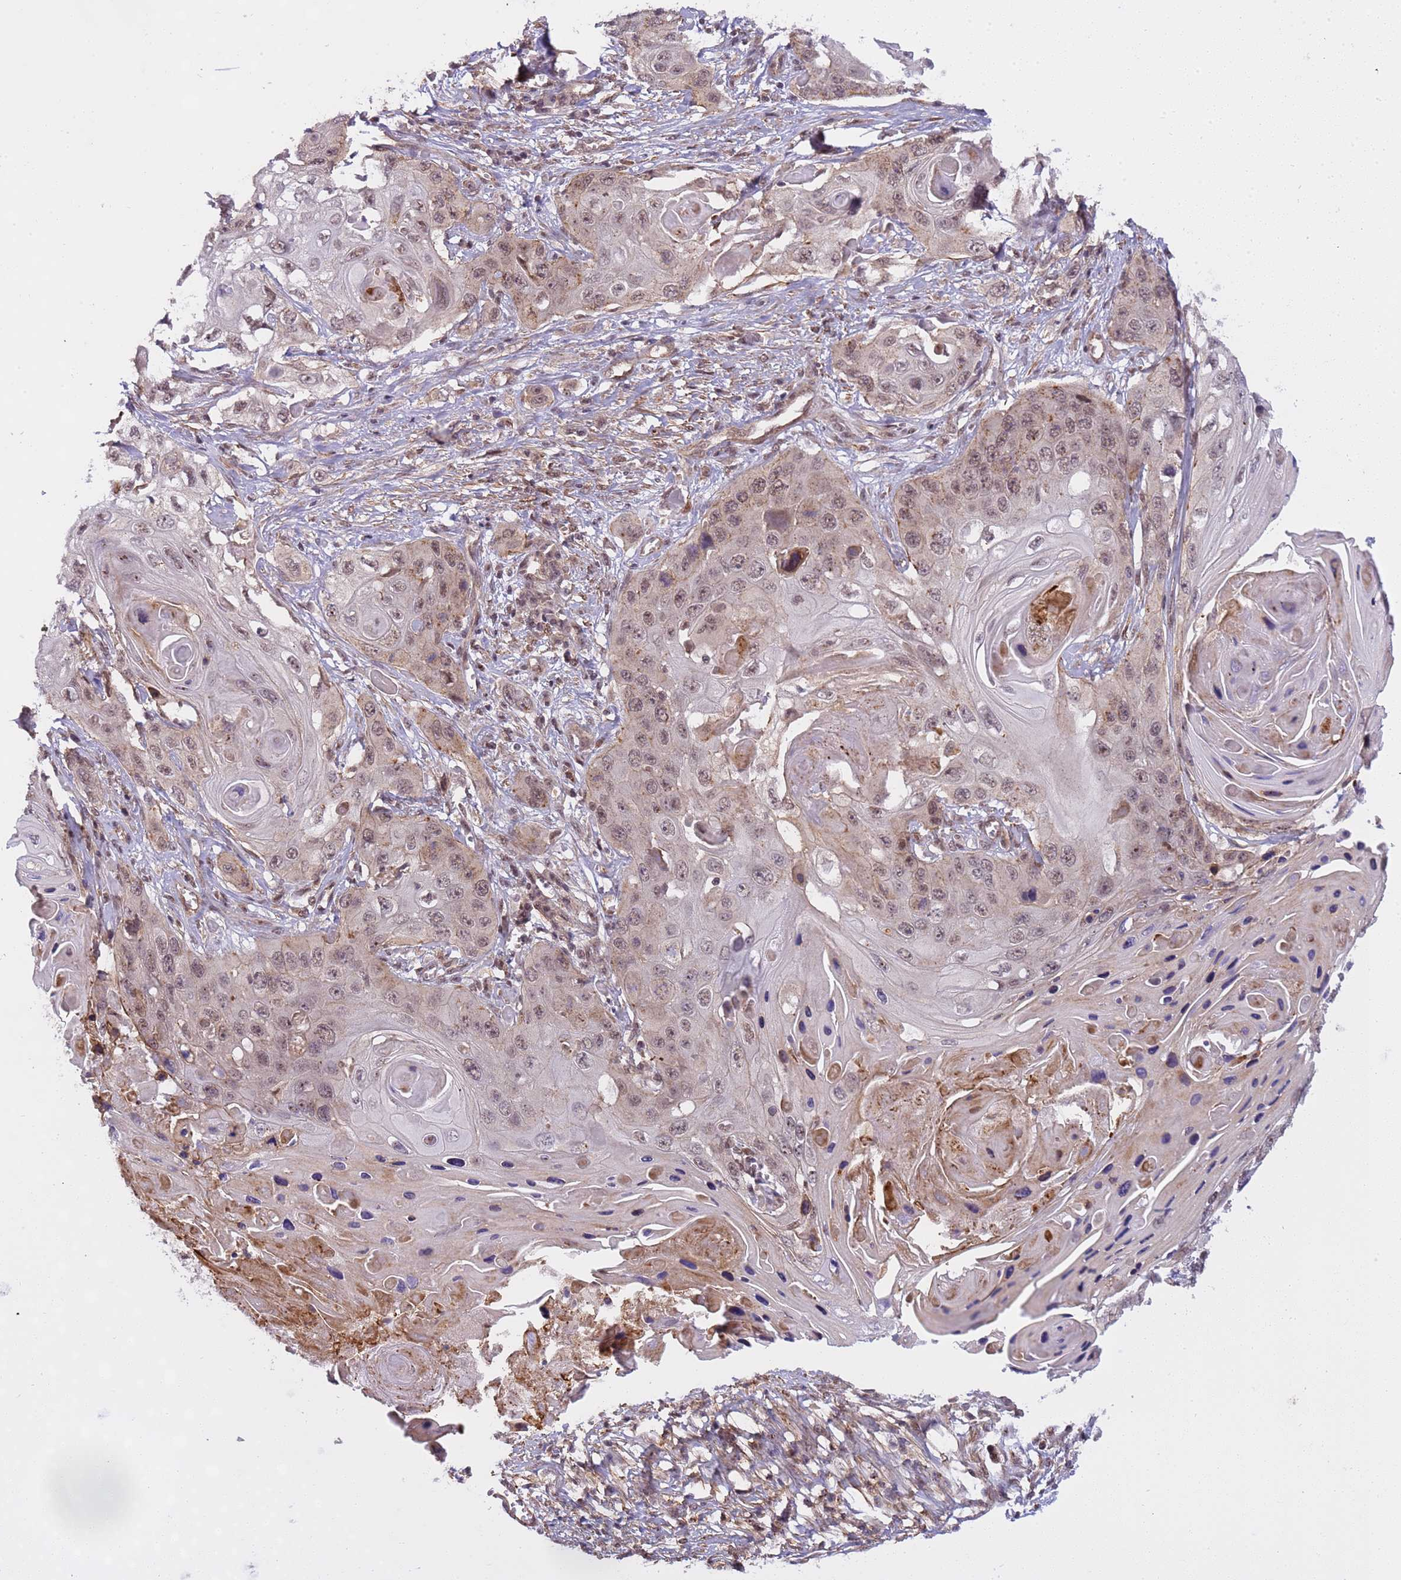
{"staining": {"intensity": "weak", "quantity": "25%-75%", "location": "nuclear"}, "tissue": "skin cancer", "cell_type": "Tumor cells", "image_type": "cancer", "snomed": [{"axis": "morphology", "description": "Squamous cell carcinoma, NOS"}, {"axis": "topography", "description": "Skin"}], "caption": "Protein expression analysis of squamous cell carcinoma (skin) exhibits weak nuclear positivity in about 25%-75% of tumor cells.", "gene": "EMC2", "patient": {"sex": "male", "age": 55}}